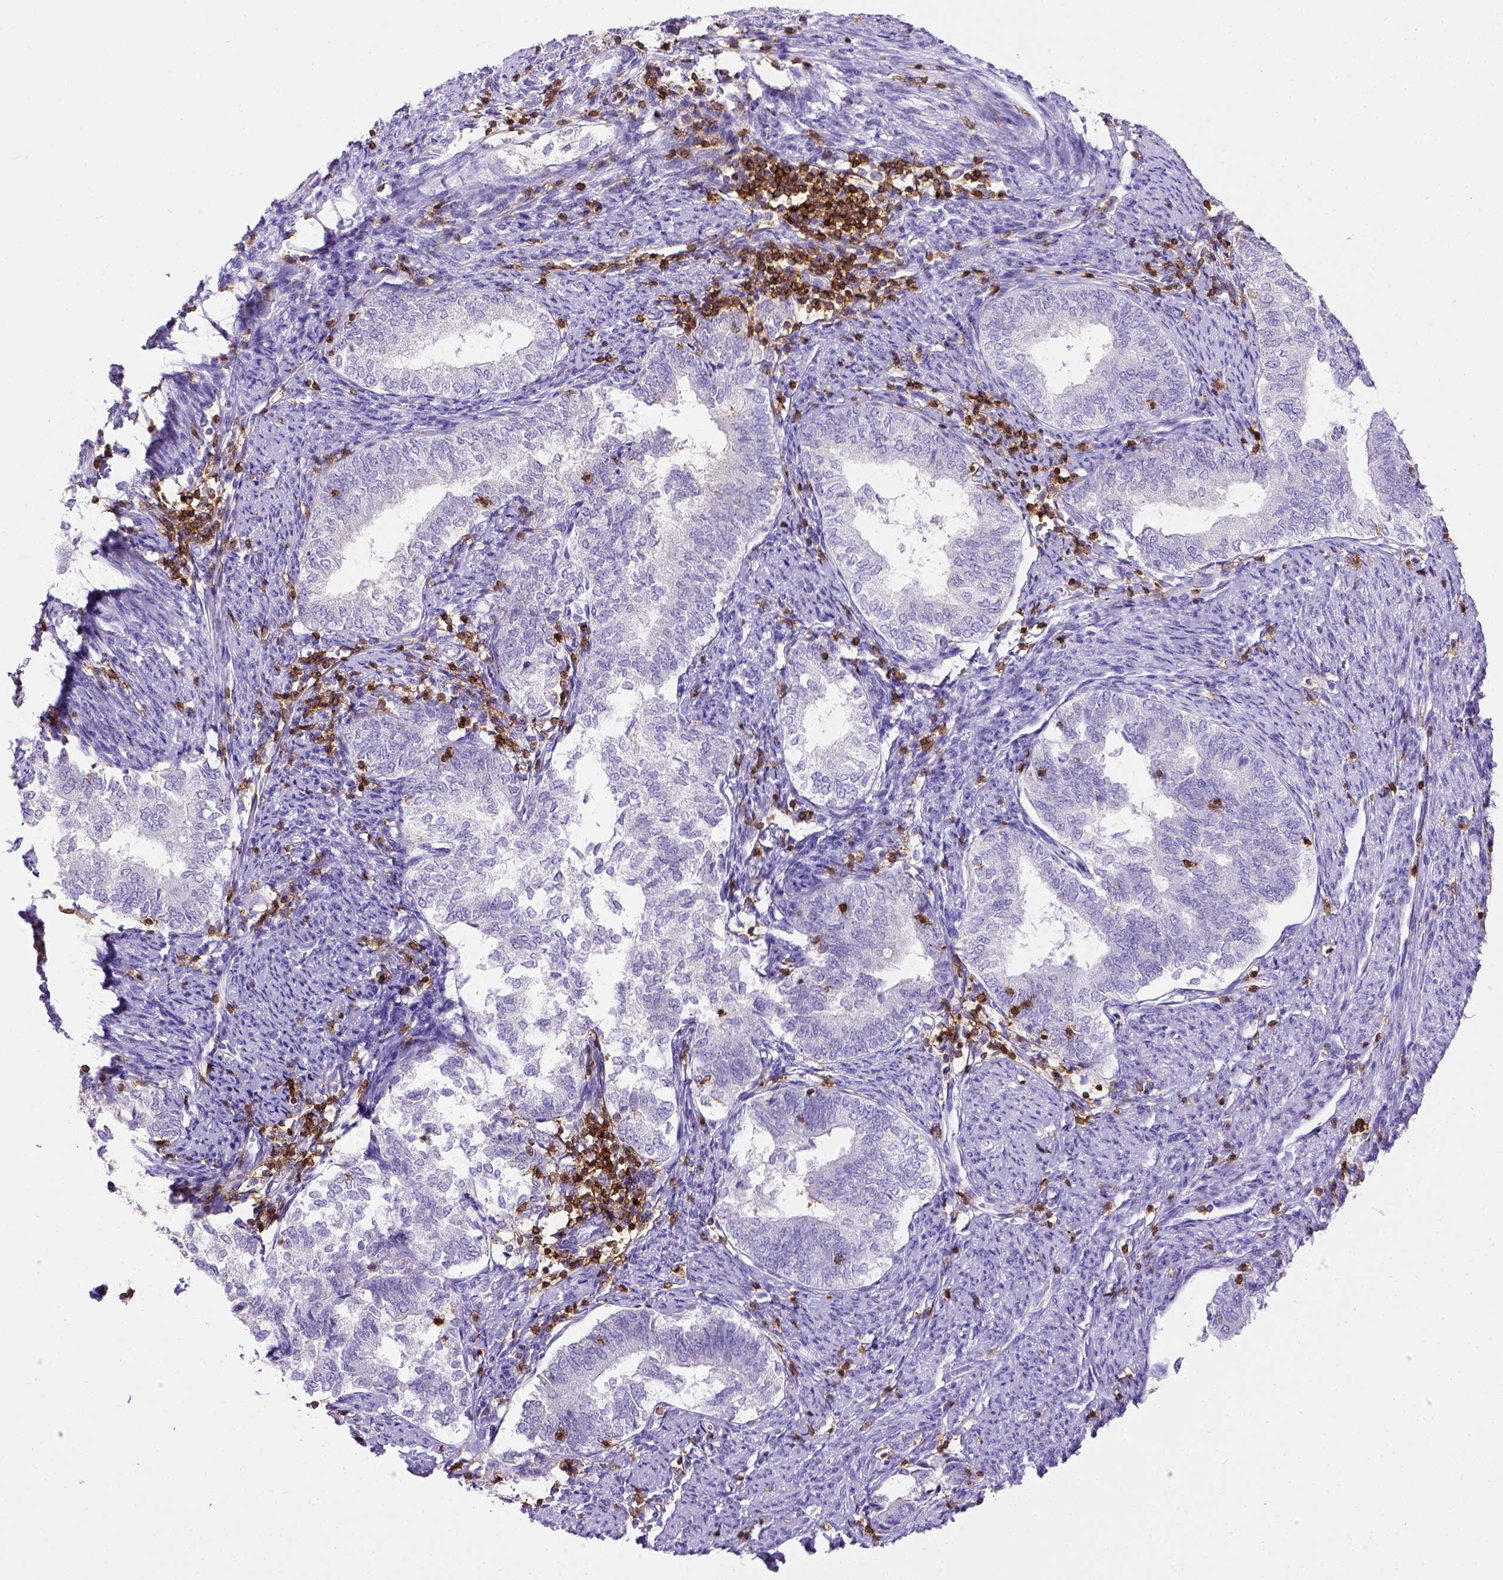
{"staining": {"intensity": "negative", "quantity": "none", "location": "none"}, "tissue": "endometrial cancer", "cell_type": "Tumor cells", "image_type": "cancer", "snomed": [{"axis": "morphology", "description": "Adenocarcinoma, NOS"}, {"axis": "topography", "description": "Endometrium"}], "caption": "Protein analysis of endometrial adenocarcinoma exhibits no significant staining in tumor cells.", "gene": "CD3E", "patient": {"sex": "female", "age": 65}}